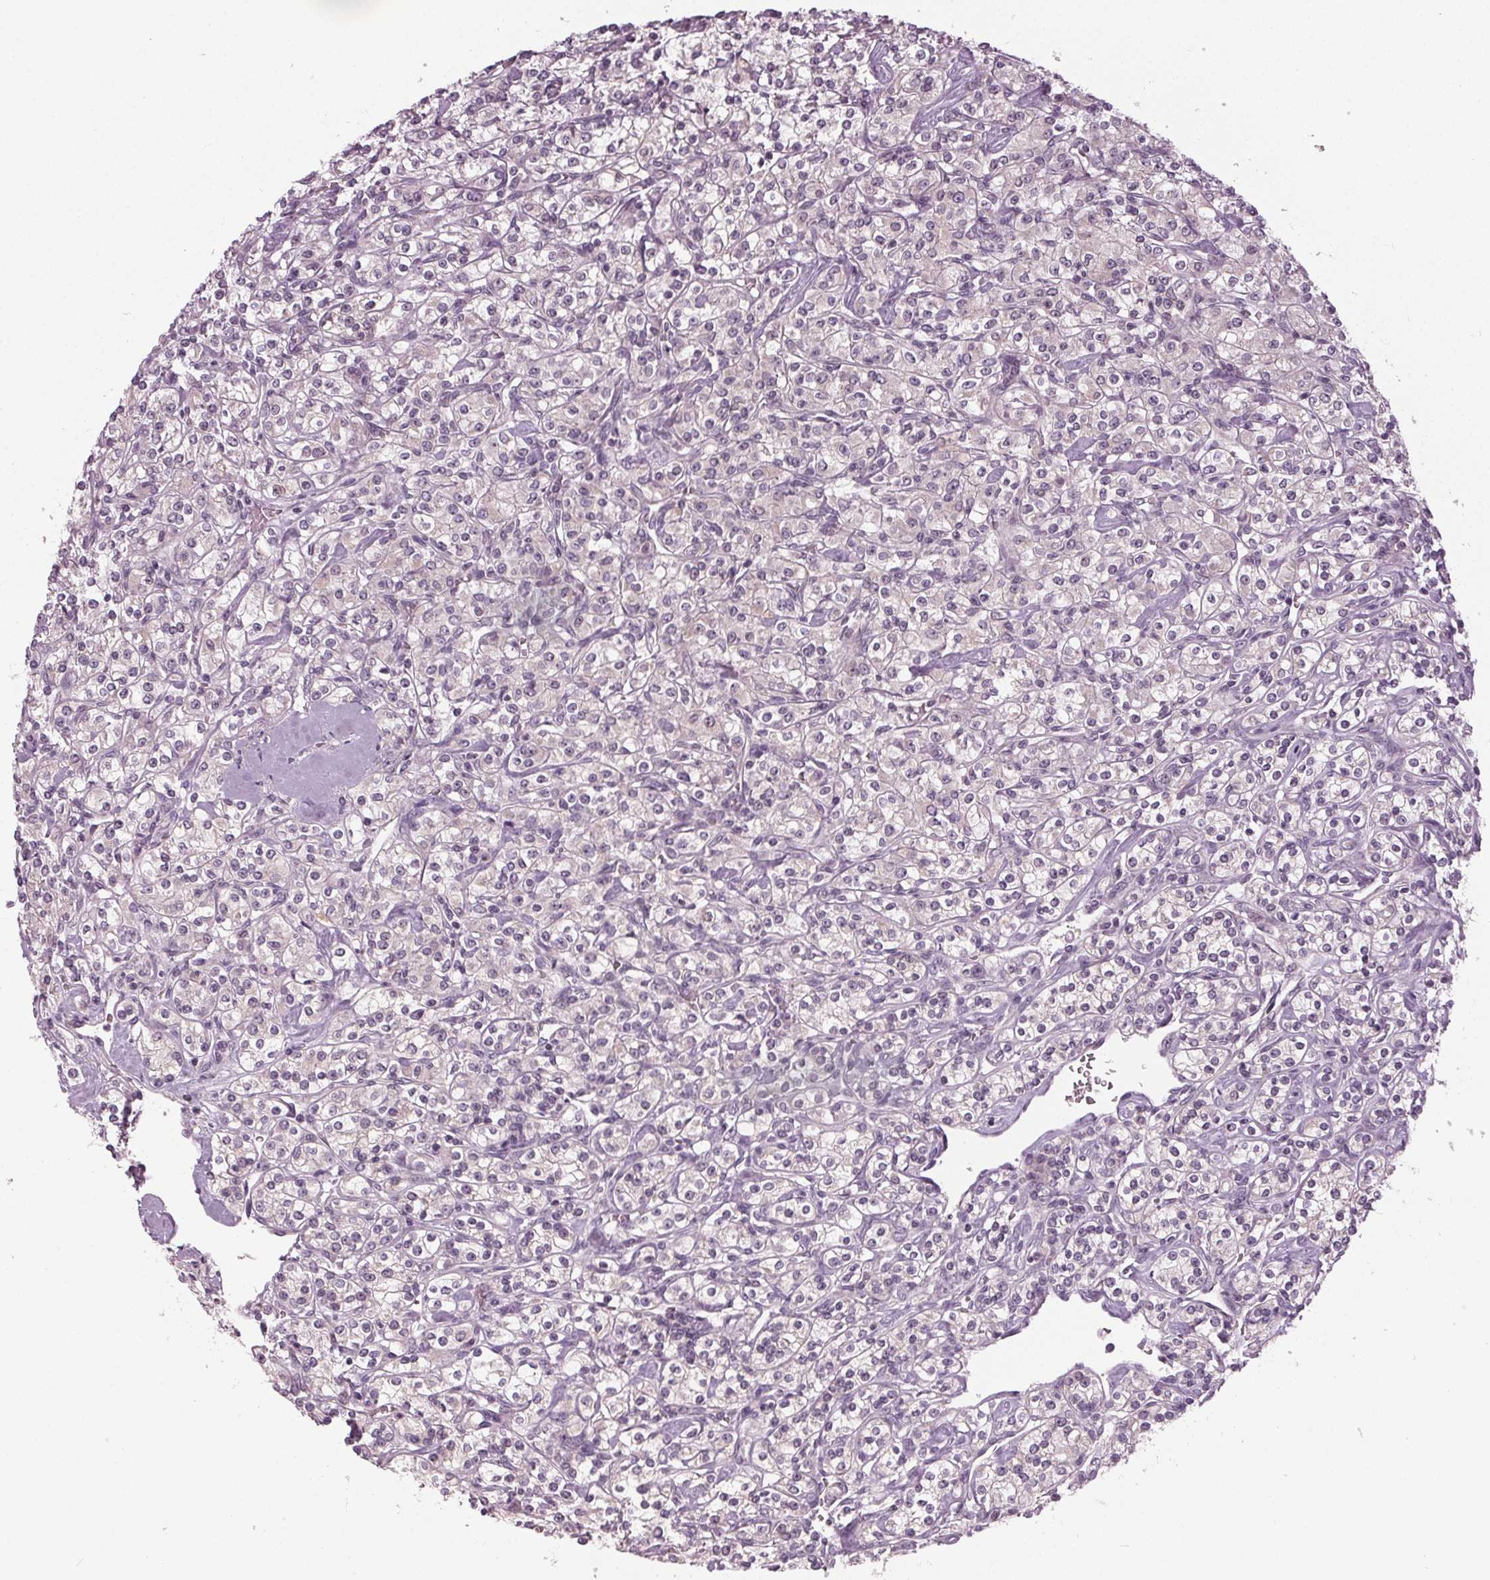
{"staining": {"intensity": "negative", "quantity": "none", "location": "none"}, "tissue": "renal cancer", "cell_type": "Tumor cells", "image_type": "cancer", "snomed": [{"axis": "morphology", "description": "Adenocarcinoma, NOS"}, {"axis": "topography", "description": "Kidney"}], "caption": "High magnification brightfield microscopy of renal adenocarcinoma stained with DAB (brown) and counterstained with hematoxylin (blue): tumor cells show no significant positivity.", "gene": "ZNF605", "patient": {"sex": "male", "age": 77}}